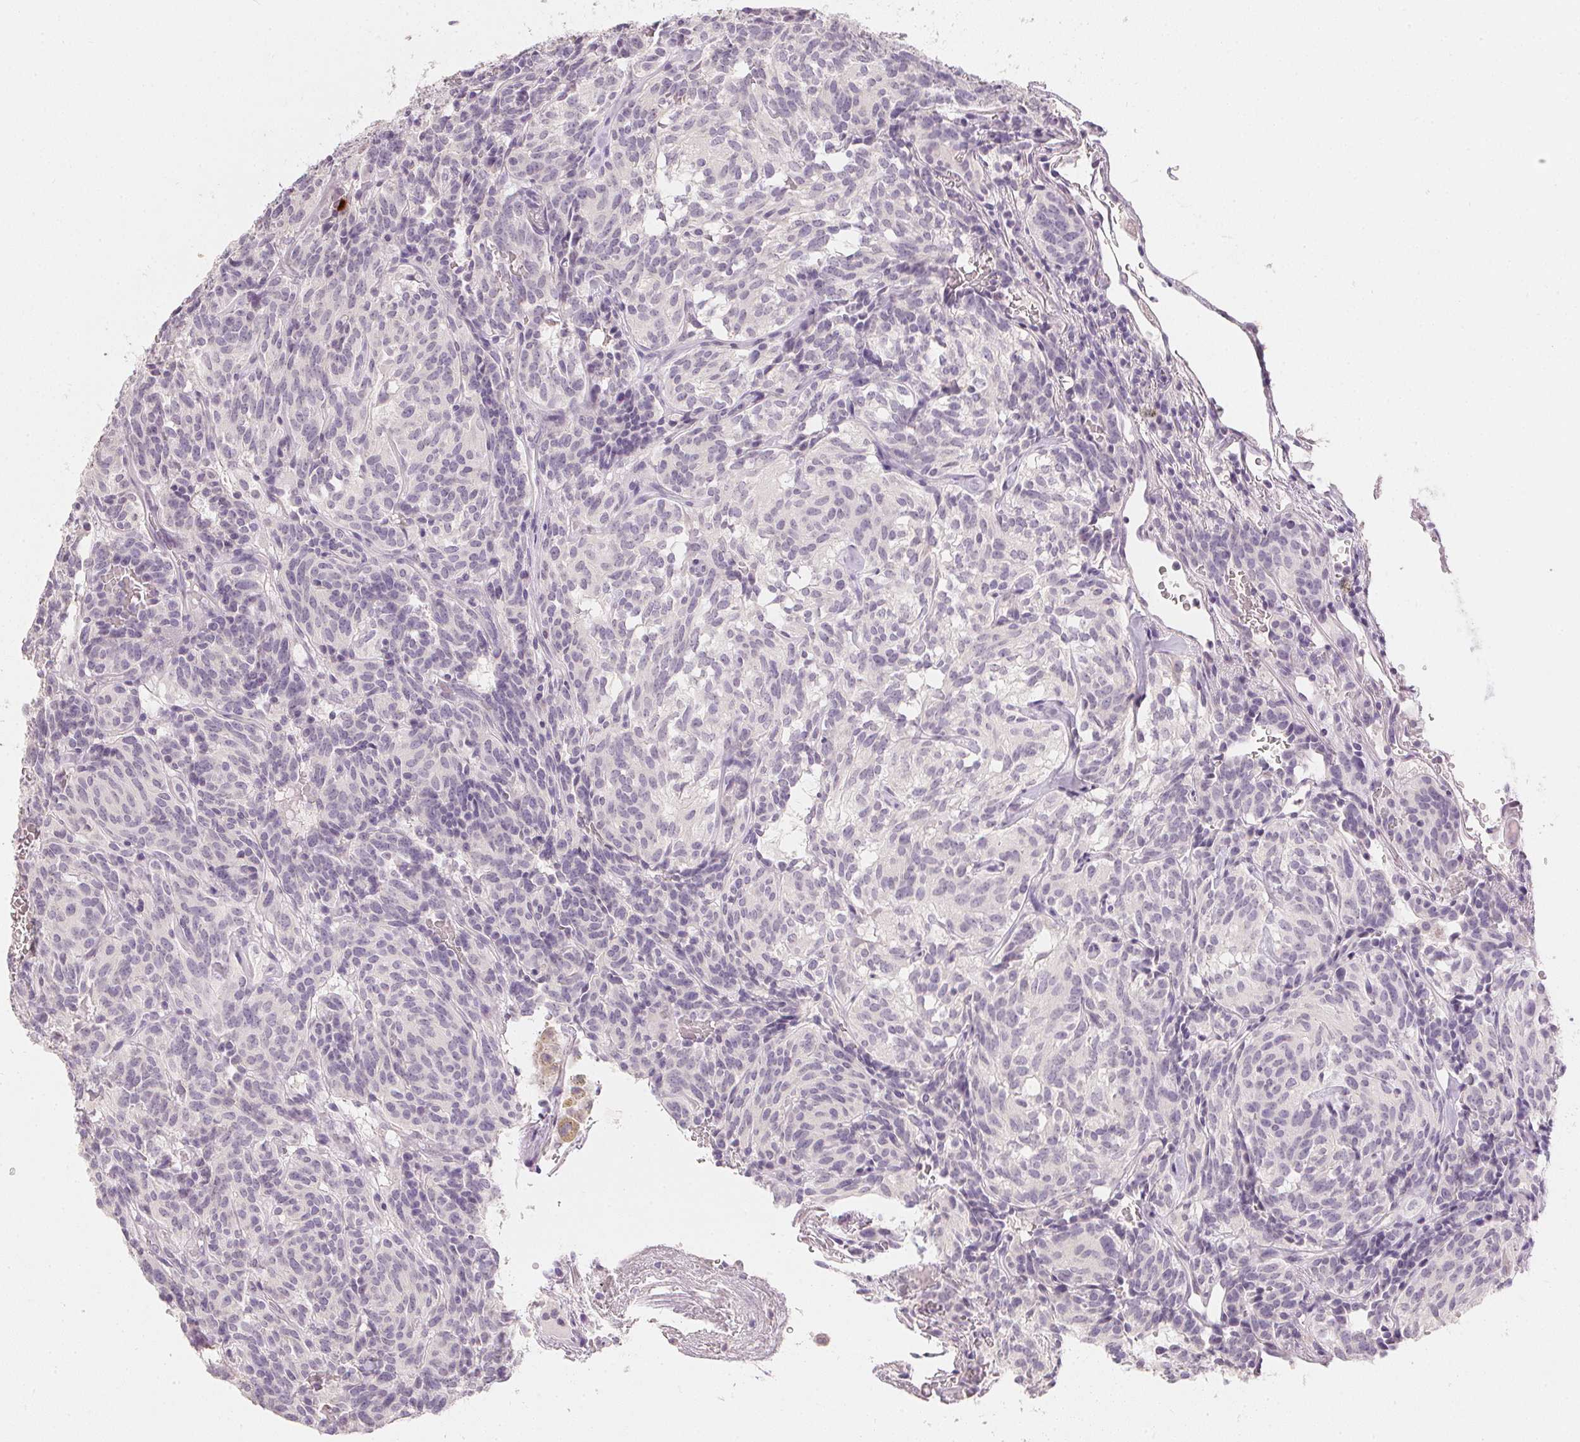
{"staining": {"intensity": "negative", "quantity": "none", "location": "none"}, "tissue": "carcinoid", "cell_type": "Tumor cells", "image_type": "cancer", "snomed": [{"axis": "morphology", "description": "Carcinoid, malignant, NOS"}, {"axis": "topography", "description": "Lung"}], "caption": "Immunohistochemistry of carcinoid reveals no positivity in tumor cells.", "gene": "PPY", "patient": {"sex": "female", "age": 61}}